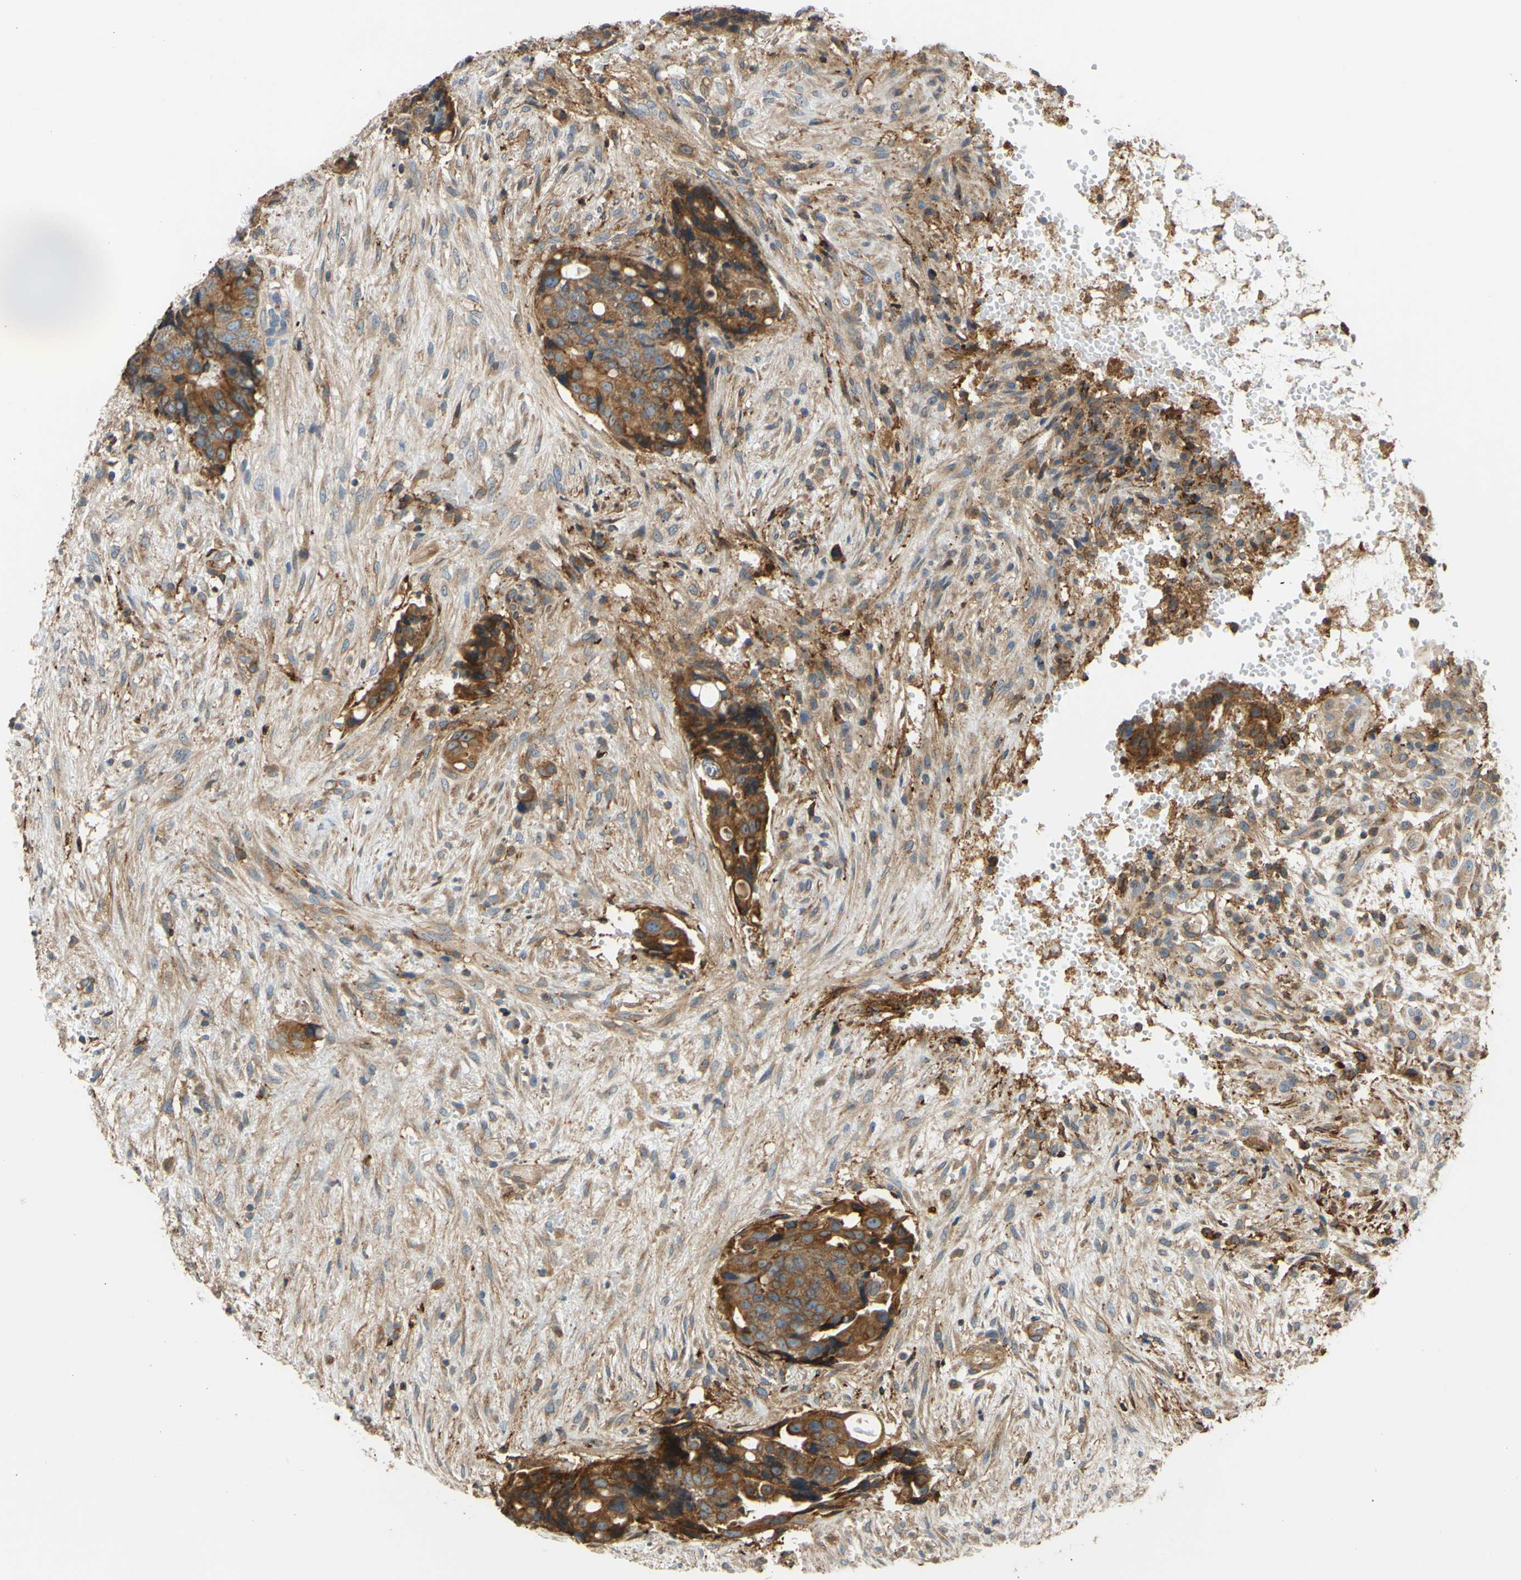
{"staining": {"intensity": "moderate", "quantity": ">75%", "location": "cytoplasmic/membranous"}, "tissue": "colorectal cancer", "cell_type": "Tumor cells", "image_type": "cancer", "snomed": [{"axis": "morphology", "description": "Adenocarcinoma, NOS"}, {"axis": "topography", "description": "Colon"}], "caption": "Moderate cytoplasmic/membranous protein positivity is identified in approximately >75% of tumor cells in colorectal cancer.", "gene": "POR", "patient": {"sex": "female", "age": 57}}